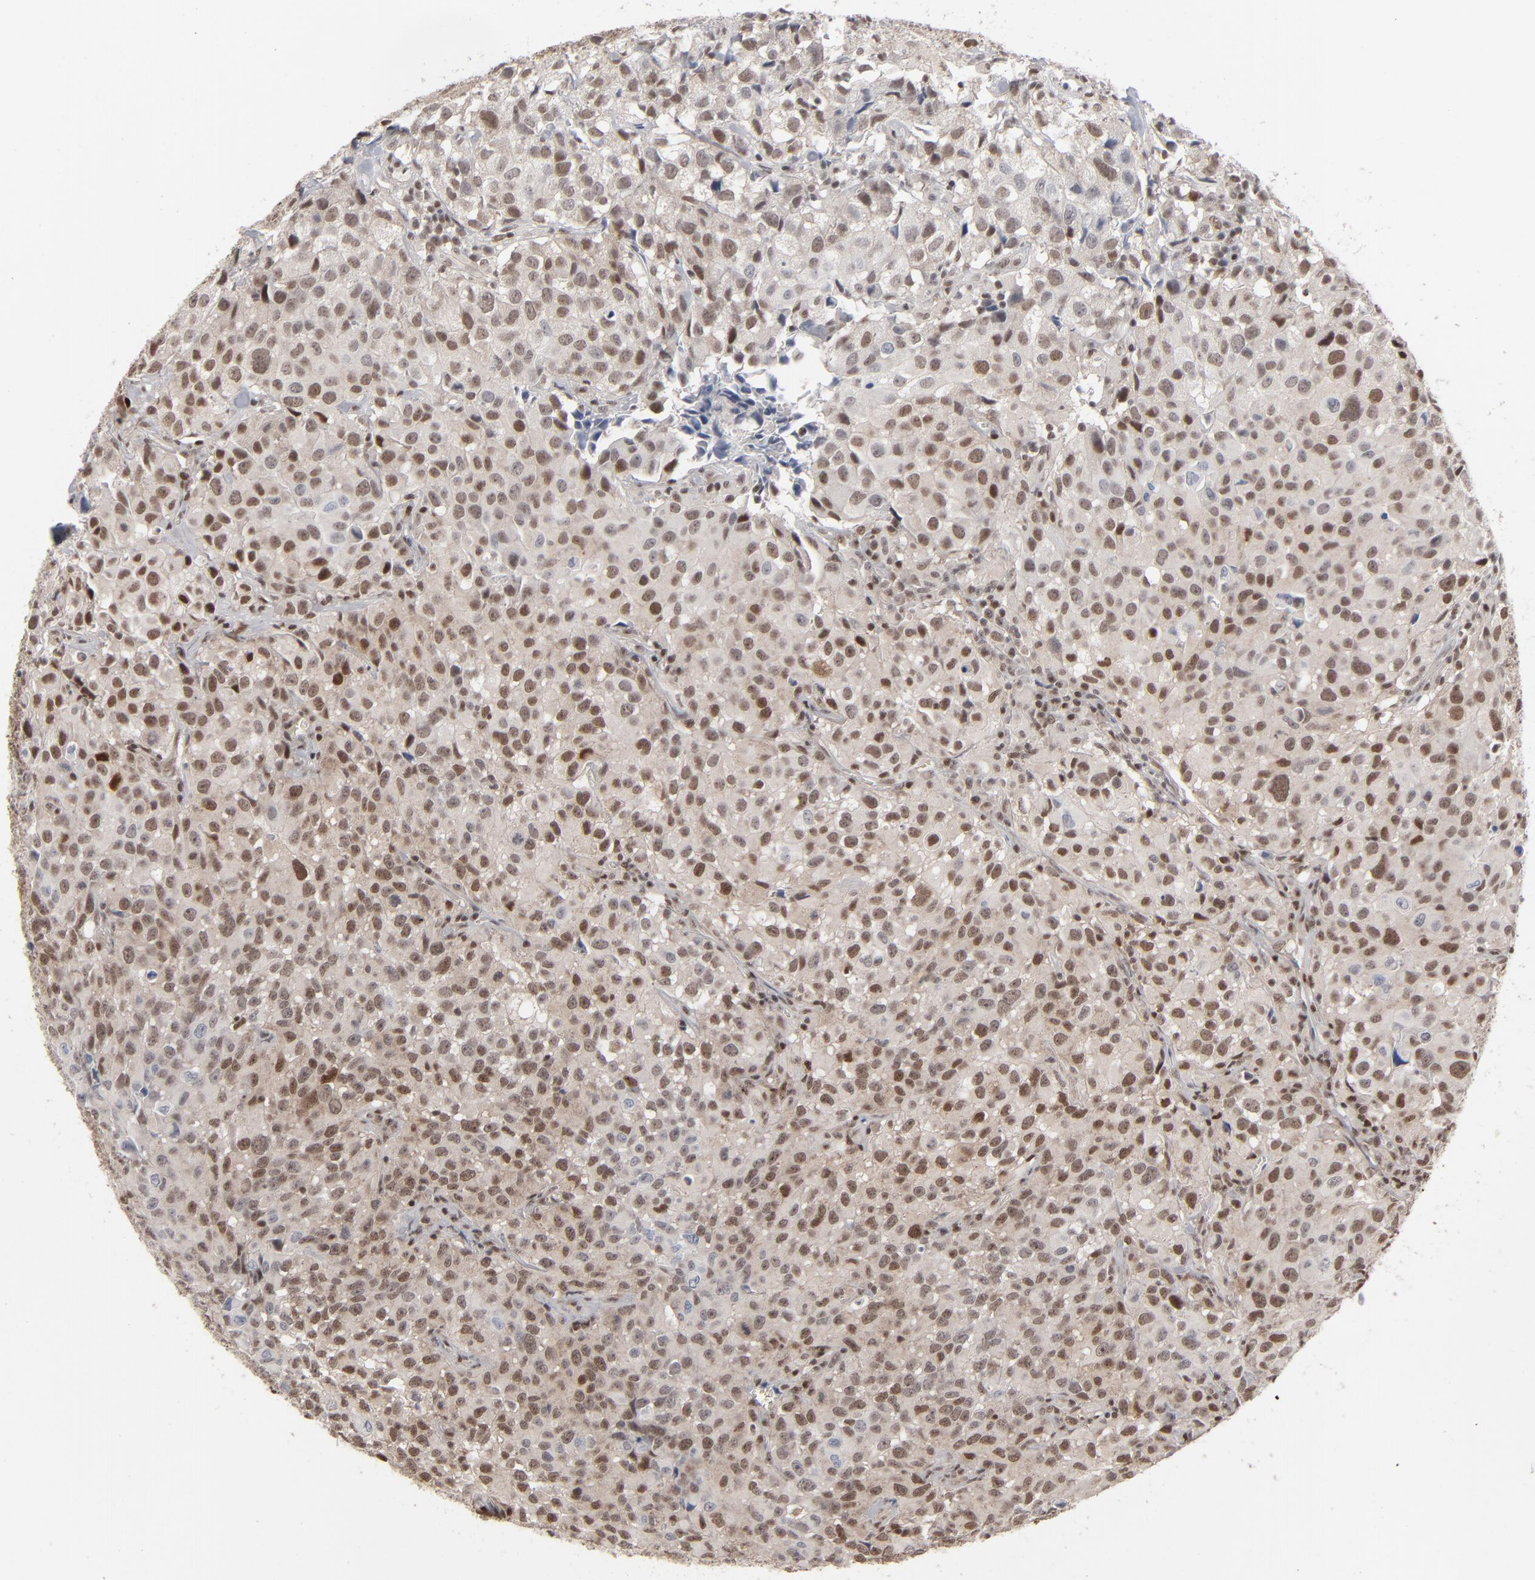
{"staining": {"intensity": "moderate", "quantity": "25%-75%", "location": "nuclear"}, "tissue": "urothelial cancer", "cell_type": "Tumor cells", "image_type": "cancer", "snomed": [{"axis": "morphology", "description": "Urothelial carcinoma, High grade"}, {"axis": "topography", "description": "Urinary bladder"}], "caption": "Urothelial cancer stained with DAB (3,3'-diaminobenzidine) IHC demonstrates medium levels of moderate nuclear expression in approximately 25%-75% of tumor cells.", "gene": "IRF9", "patient": {"sex": "female", "age": 75}}